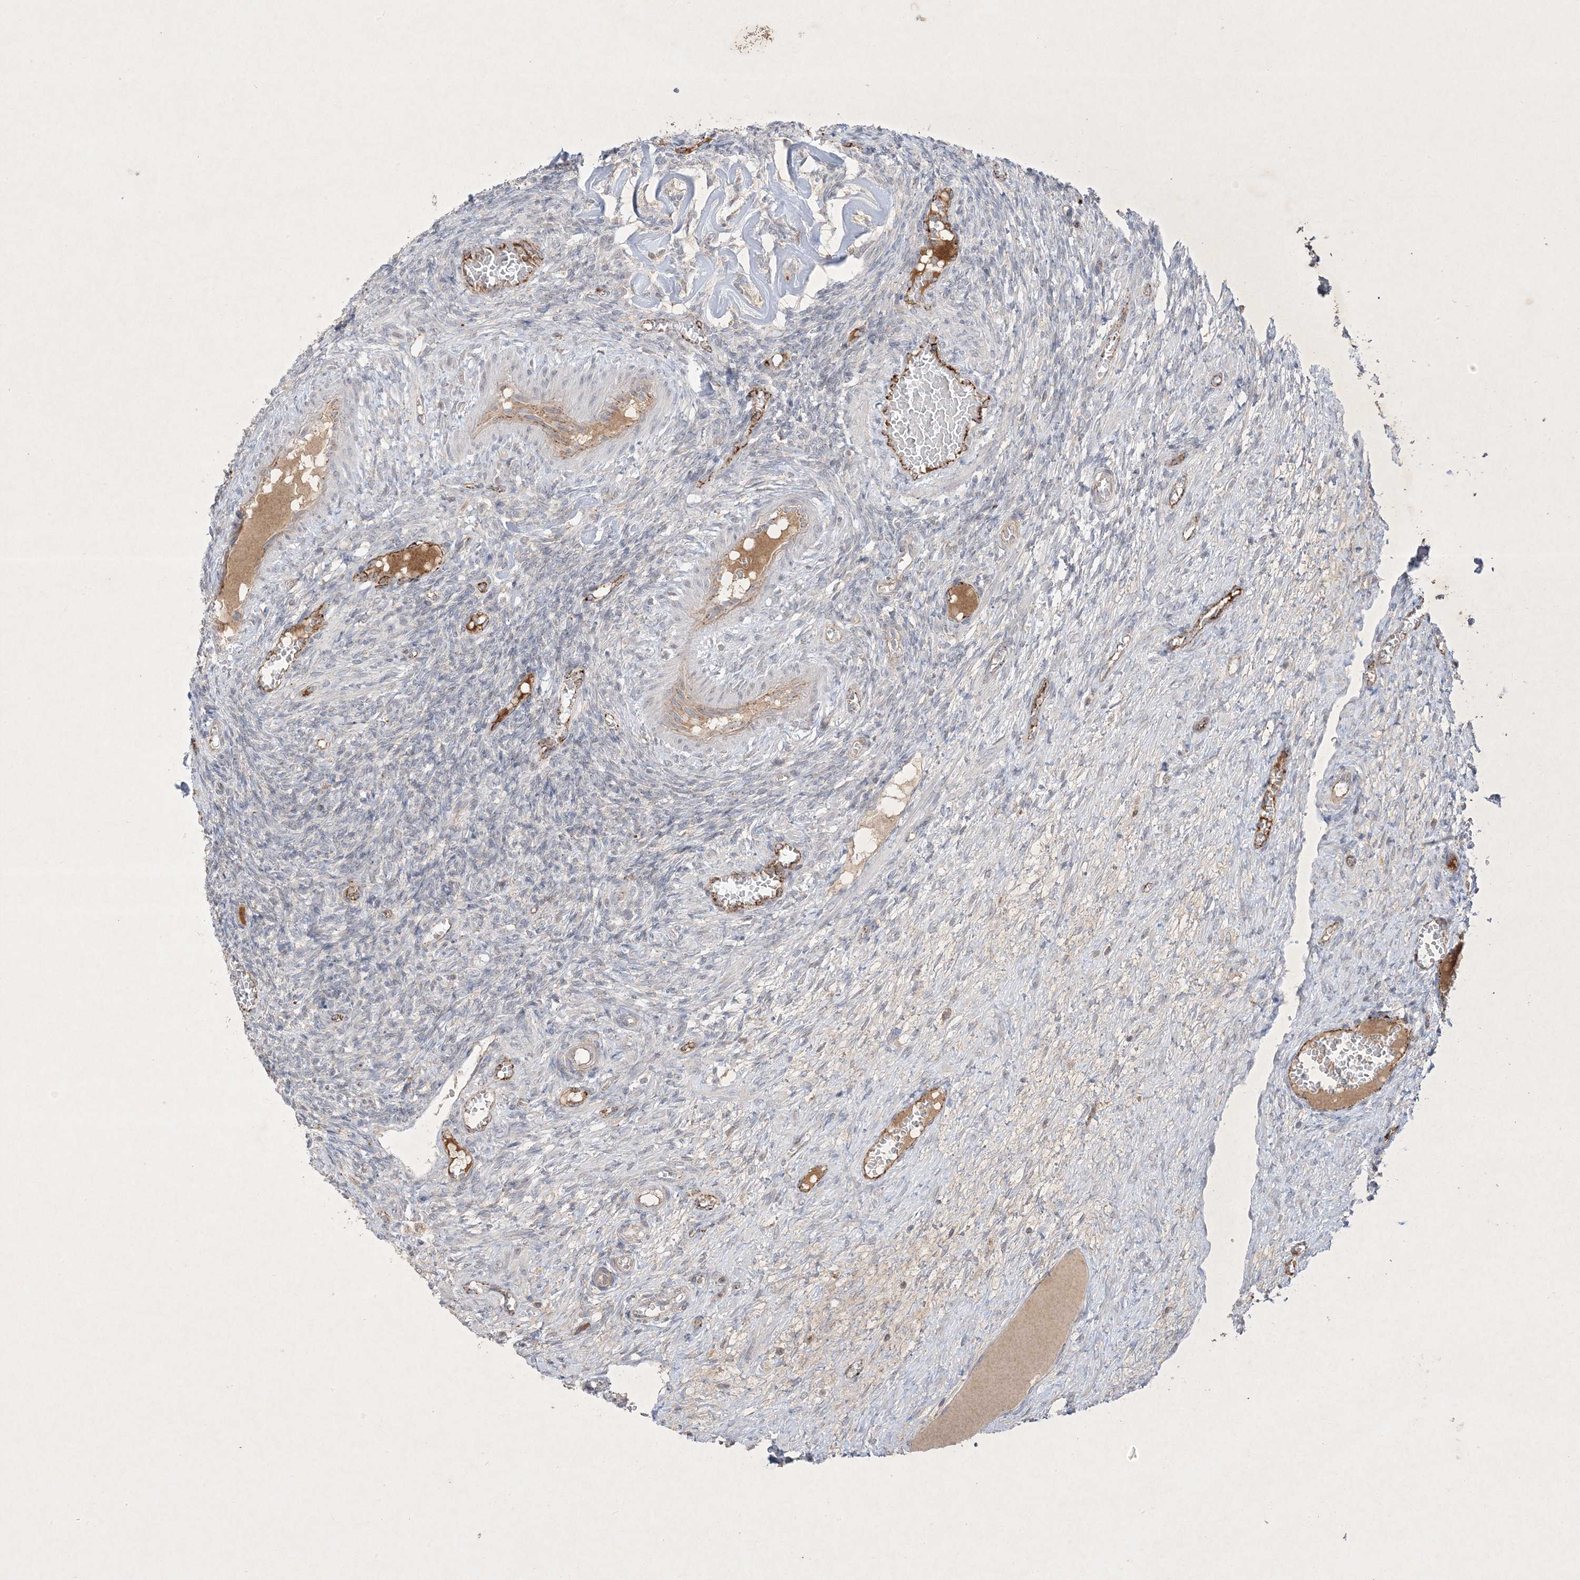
{"staining": {"intensity": "negative", "quantity": "none", "location": "none"}, "tissue": "ovary", "cell_type": "Ovarian stroma cells", "image_type": "normal", "snomed": [{"axis": "morphology", "description": "Normal tissue, NOS"}, {"axis": "topography", "description": "Ovary"}], "caption": "Ovary was stained to show a protein in brown. There is no significant staining in ovarian stroma cells. The staining was performed using DAB (3,3'-diaminobenzidine) to visualize the protein expression in brown, while the nuclei were stained in blue with hematoxylin (Magnification: 20x).", "gene": "PRSS36", "patient": {"sex": "female", "age": 27}}